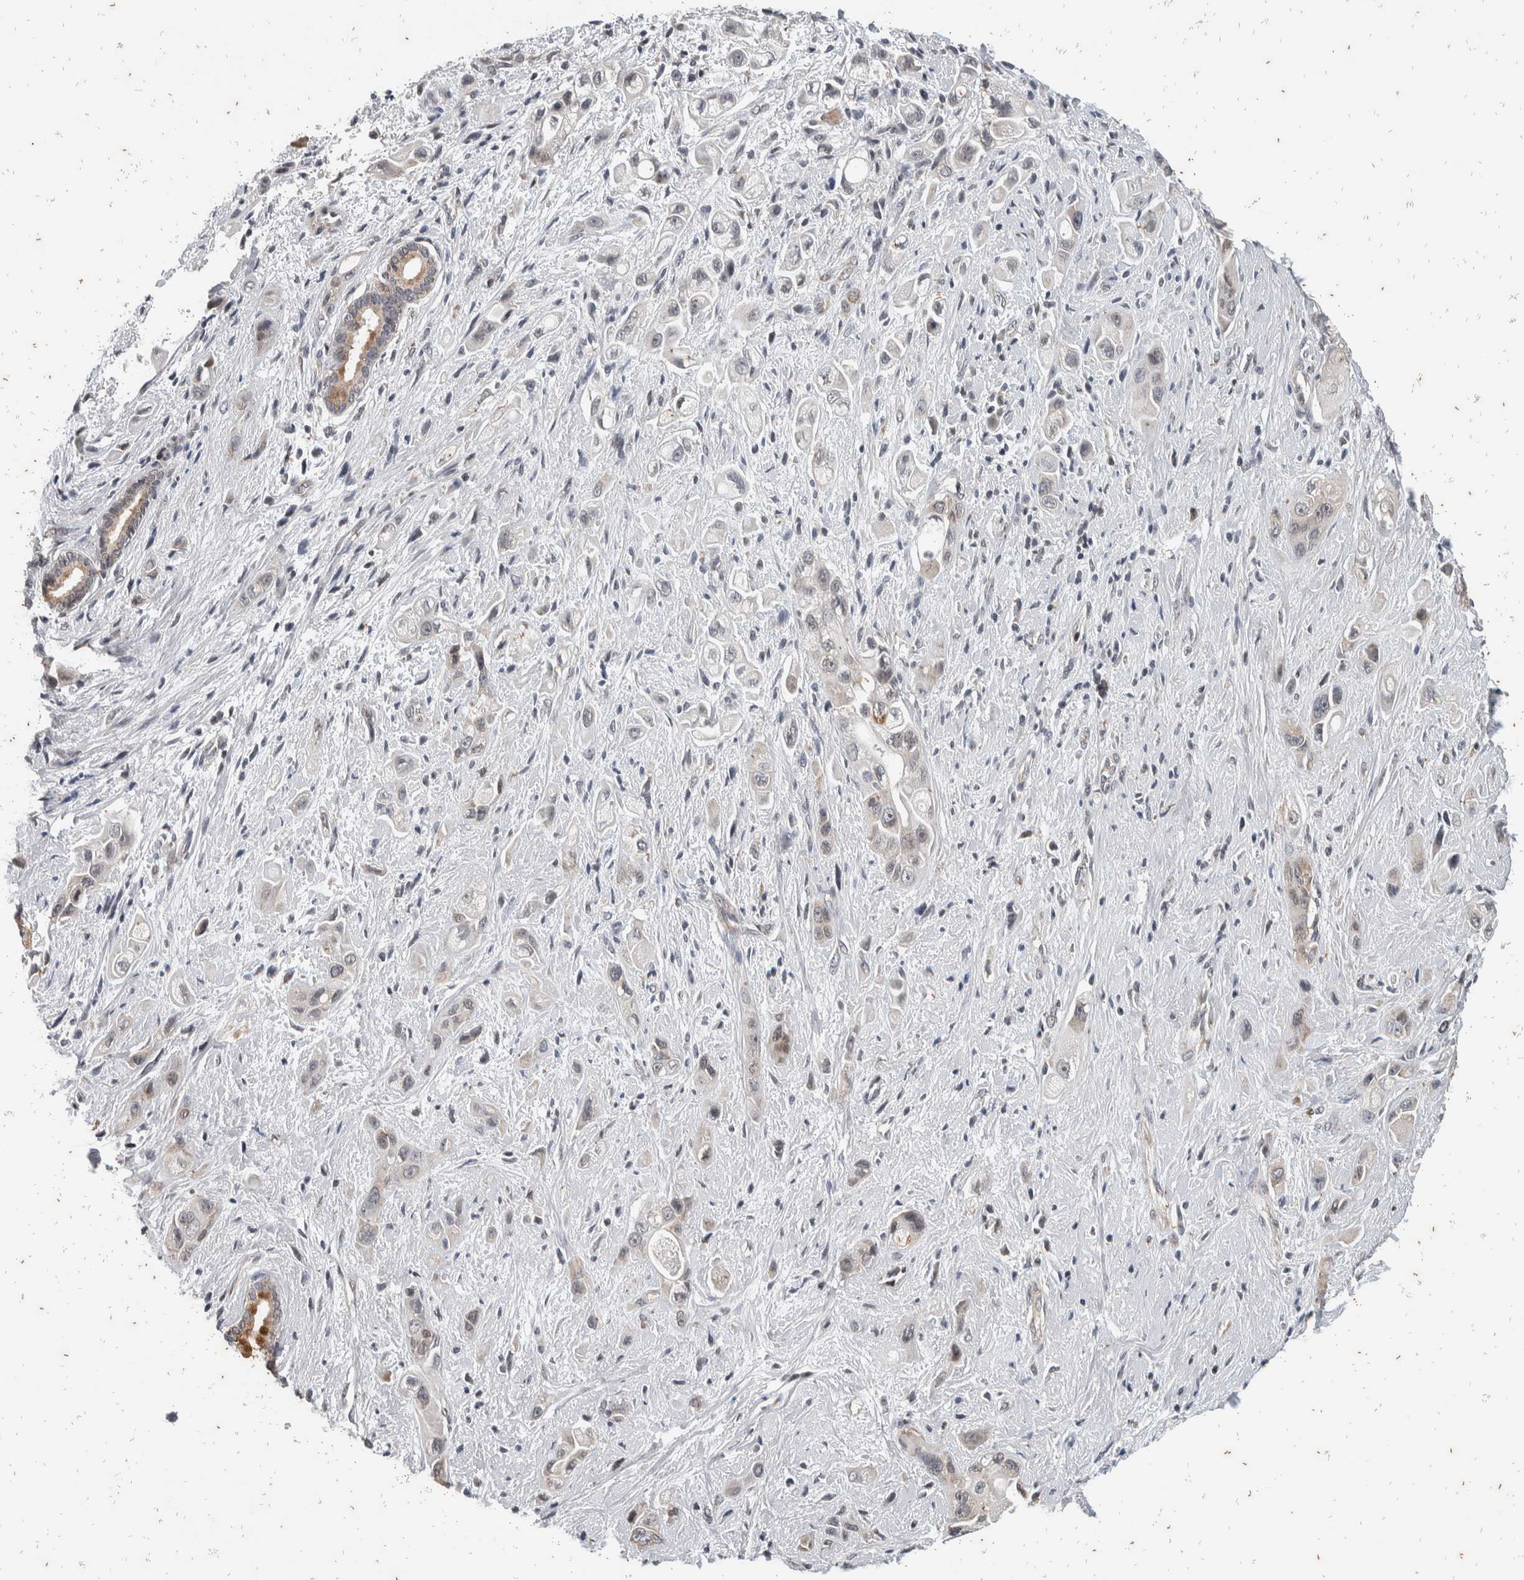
{"staining": {"intensity": "weak", "quantity": "<25%", "location": "cytoplasmic/membranous,nuclear"}, "tissue": "pancreatic cancer", "cell_type": "Tumor cells", "image_type": "cancer", "snomed": [{"axis": "morphology", "description": "Adenocarcinoma, NOS"}, {"axis": "topography", "description": "Pancreas"}], "caption": "There is no significant expression in tumor cells of adenocarcinoma (pancreatic). (Immunohistochemistry (ihc), brightfield microscopy, high magnification).", "gene": "ATXN7L1", "patient": {"sex": "female", "age": 66}}